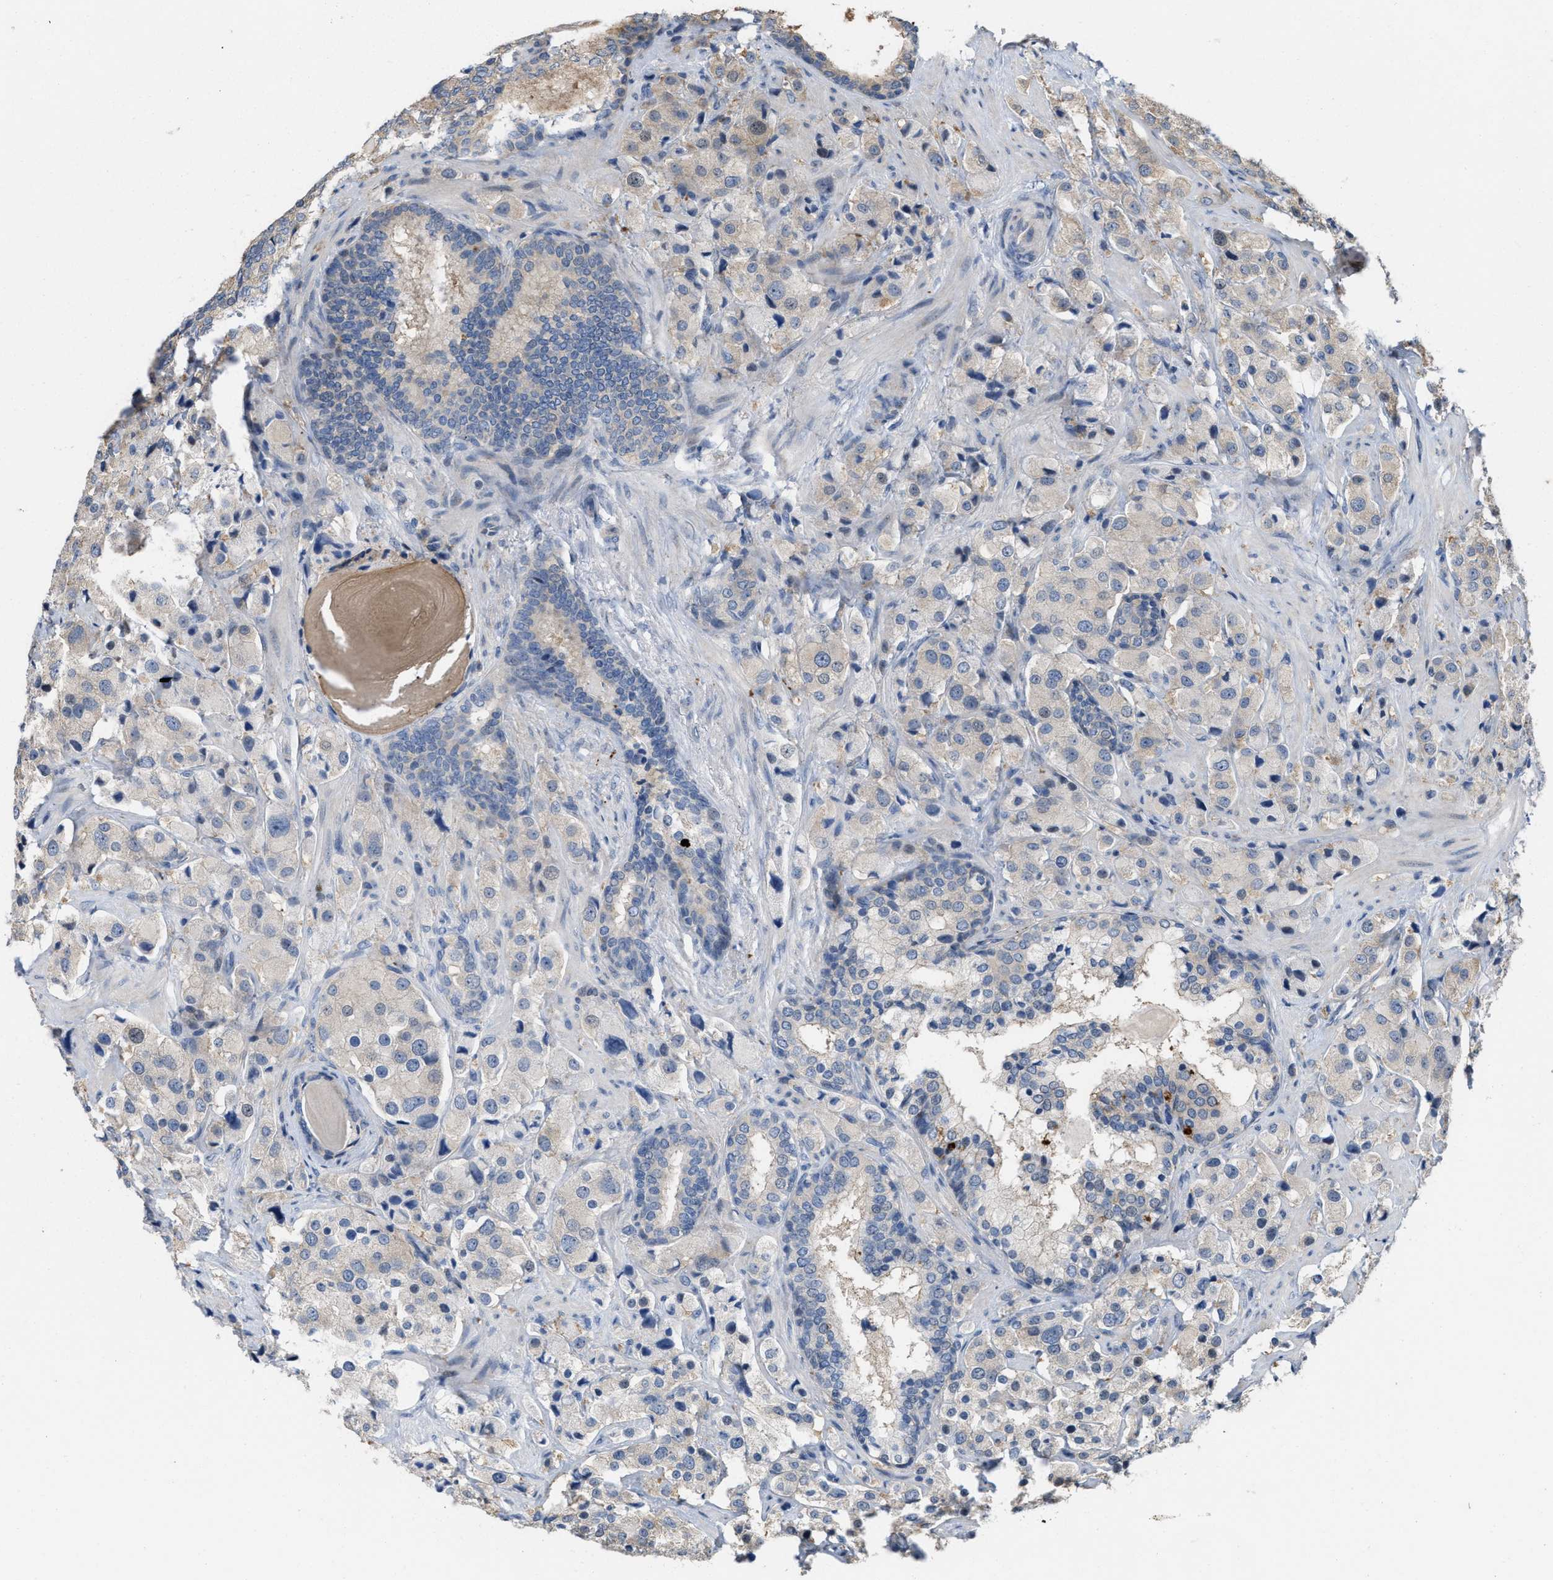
{"staining": {"intensity": "weak", "quantity": "25%-75%", "location": "cytoplasmic/membranous"}, "tissue": "prostate cancer", "cell_type": "Tumor cells", "image_type": "cancer", "snomed": [{"axis": "morphology", "description": "Adenocarcinoma, Medium grade"}, {"axis": "topography", "description": "Prostate"}], "caption": "Prostate adenocarcinoma (medium-grade) stained with IHC demonstrates weak cytoplasmic/membranous positivity in about 25%-75% of tumor cells.", "gene": "CSNK1A1", "patient": {"sex": "male", "age": 70}}